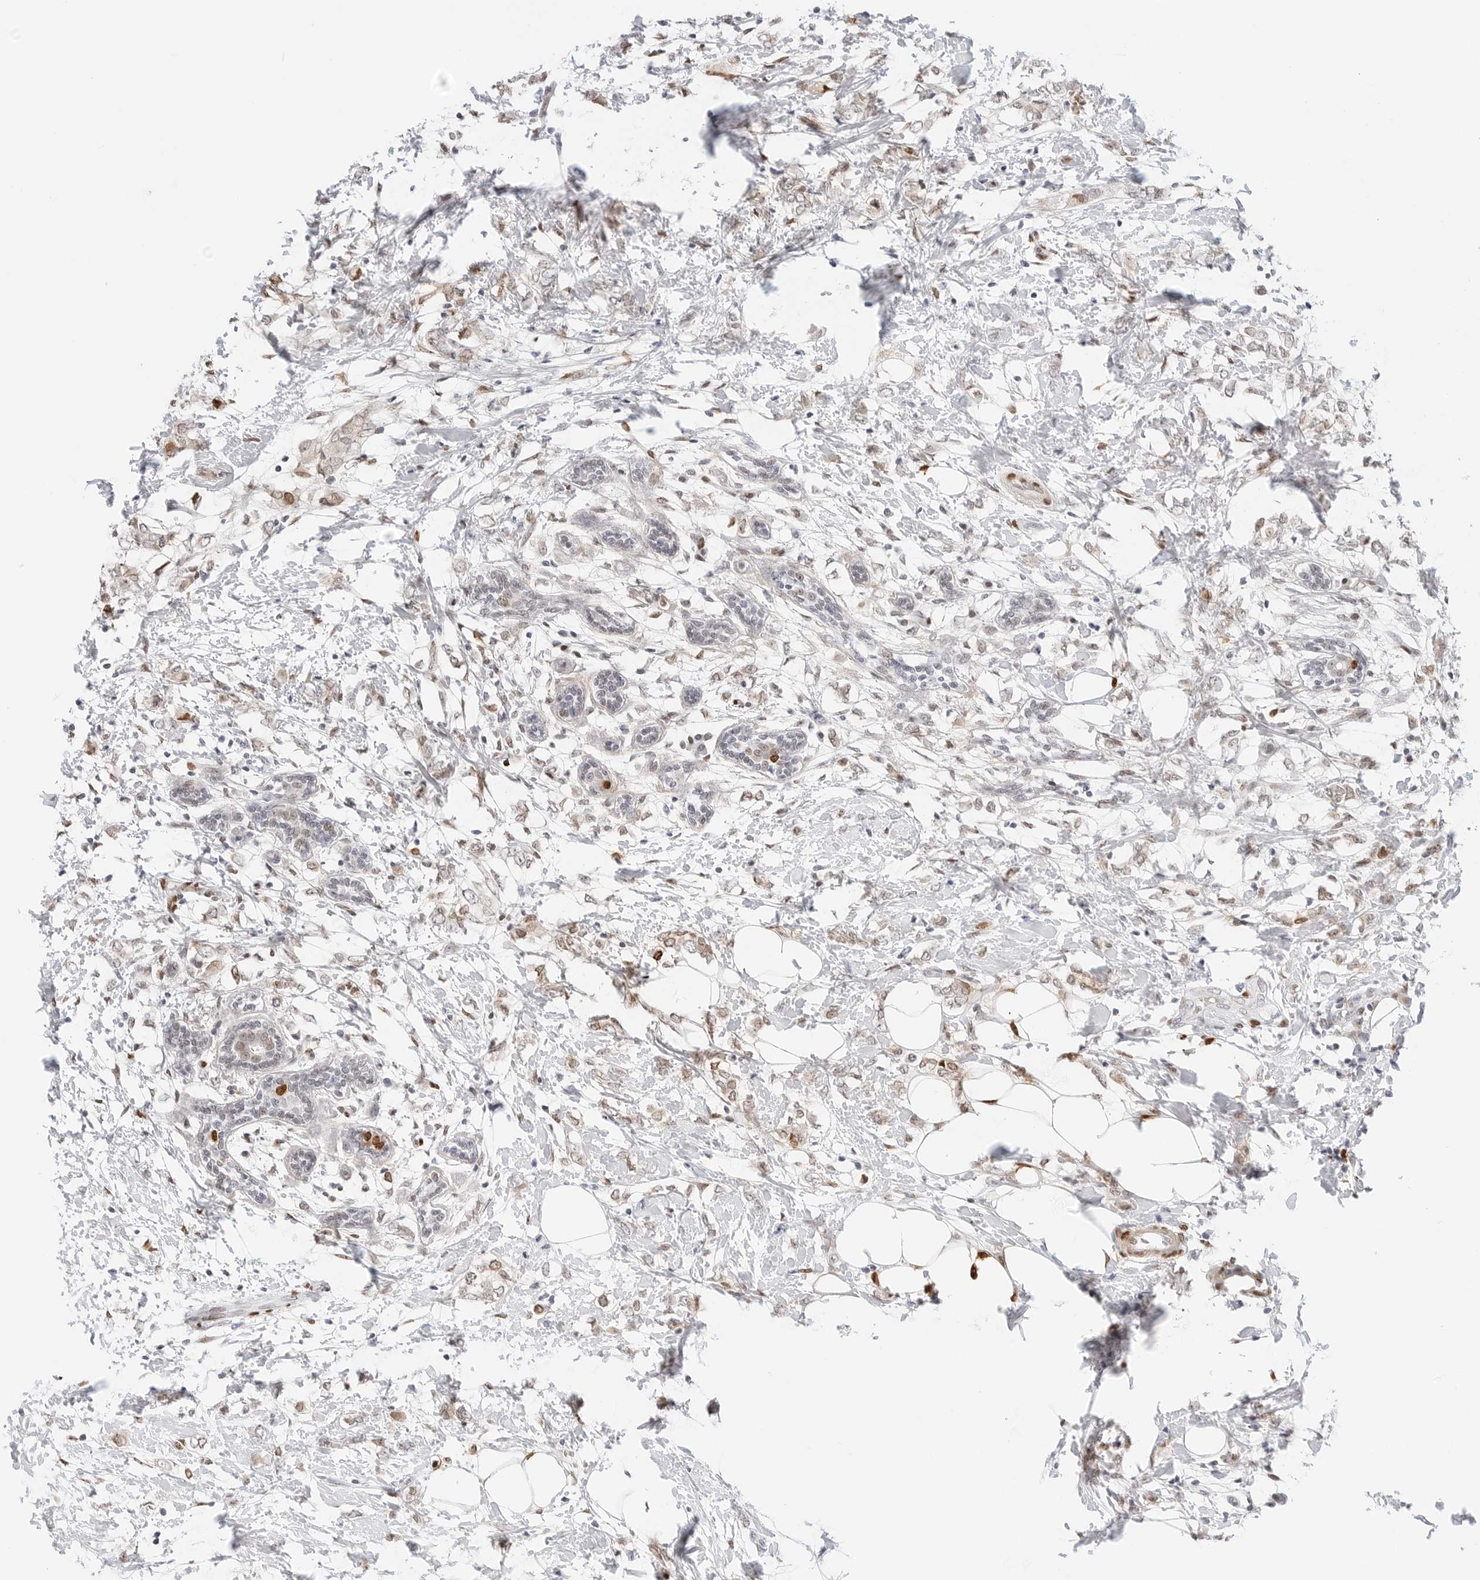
{"staining": {"intensity": "moderate", "quantity": "25%-75%", "location": "nuclear"}, "tissue": "breast cancer", "cell_type": "Tumor cells", "image_type": "cancer", "snomed": [{"axis": "morphology", "description": "Normal tissue, NOS"}, {"axis": "morphology", "description": "Lobular carcinoma"}, {"axis": "topography", "description": "Breast"}], "caption": "Immunohistochemical staining of human breast lobular carcinoma demonstrates moderate nuclear protein expression in about 25%-75% of tumor cells.", "gene": "SPIDR", "patient": {"sex": "female", "age": 47}}